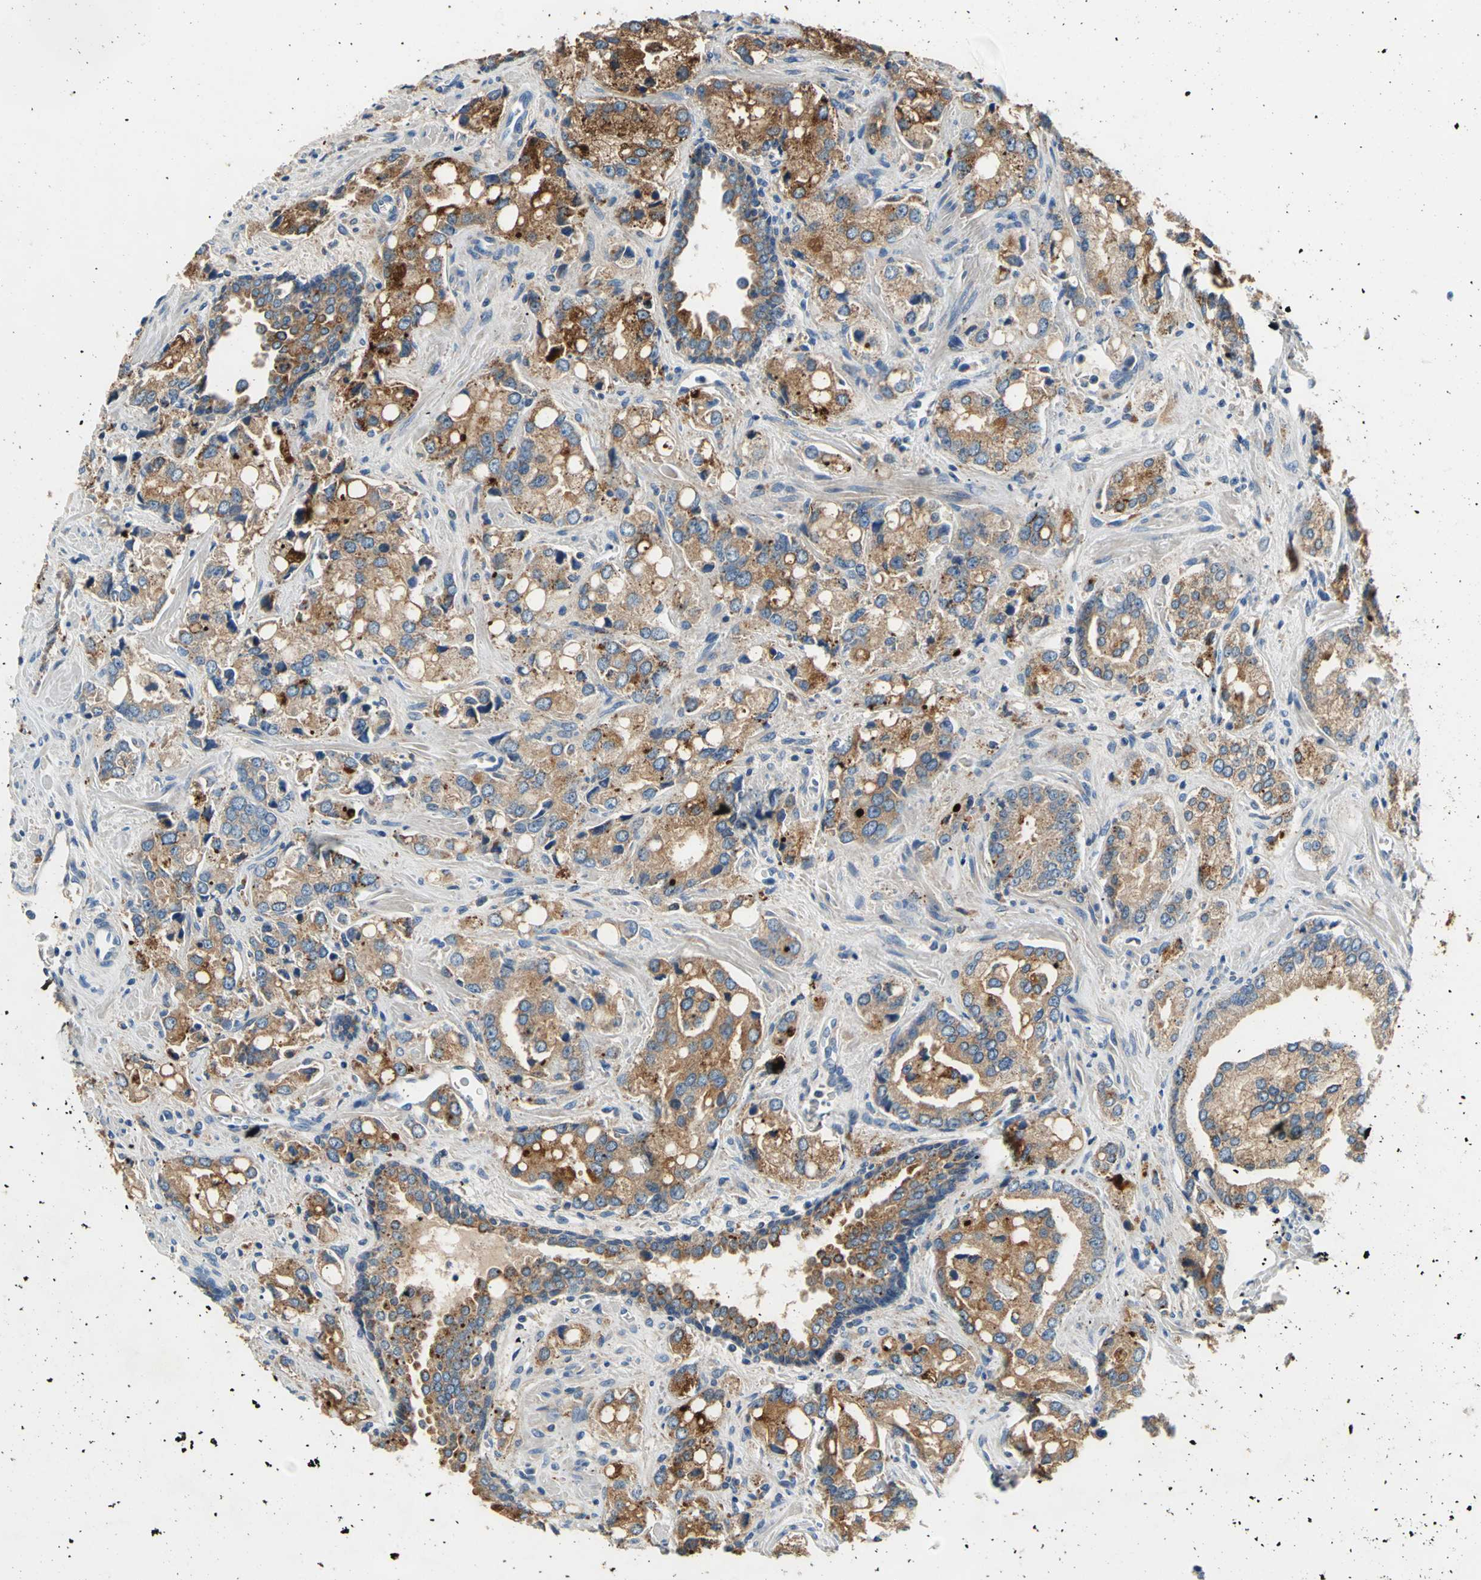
{"staining": {"intensity": "moderate", "quantity": ">75%", "location": "cytoplasmic/membranous"}, "tissue": "prostate cancer", "cell_type": "Tumor cells", "image_type": "cancer", "snomed": [{"axis": "morphology", "description": "Adenocarcinoma, High grade"}, {"axis": "topography", "description": "Prostate"}], "caption": "Immunohistochemical staining of prostate adenocarcinoma (high-grade) reveals medium levels of moderate cytoplasmic/membranous protein positivity in approximately >75% of tumor cells. Ihc stains the protein in brown and the nuclei are stained blue.", "gene": "RASD2", "patient": {"sex": "male", "age": 67}}